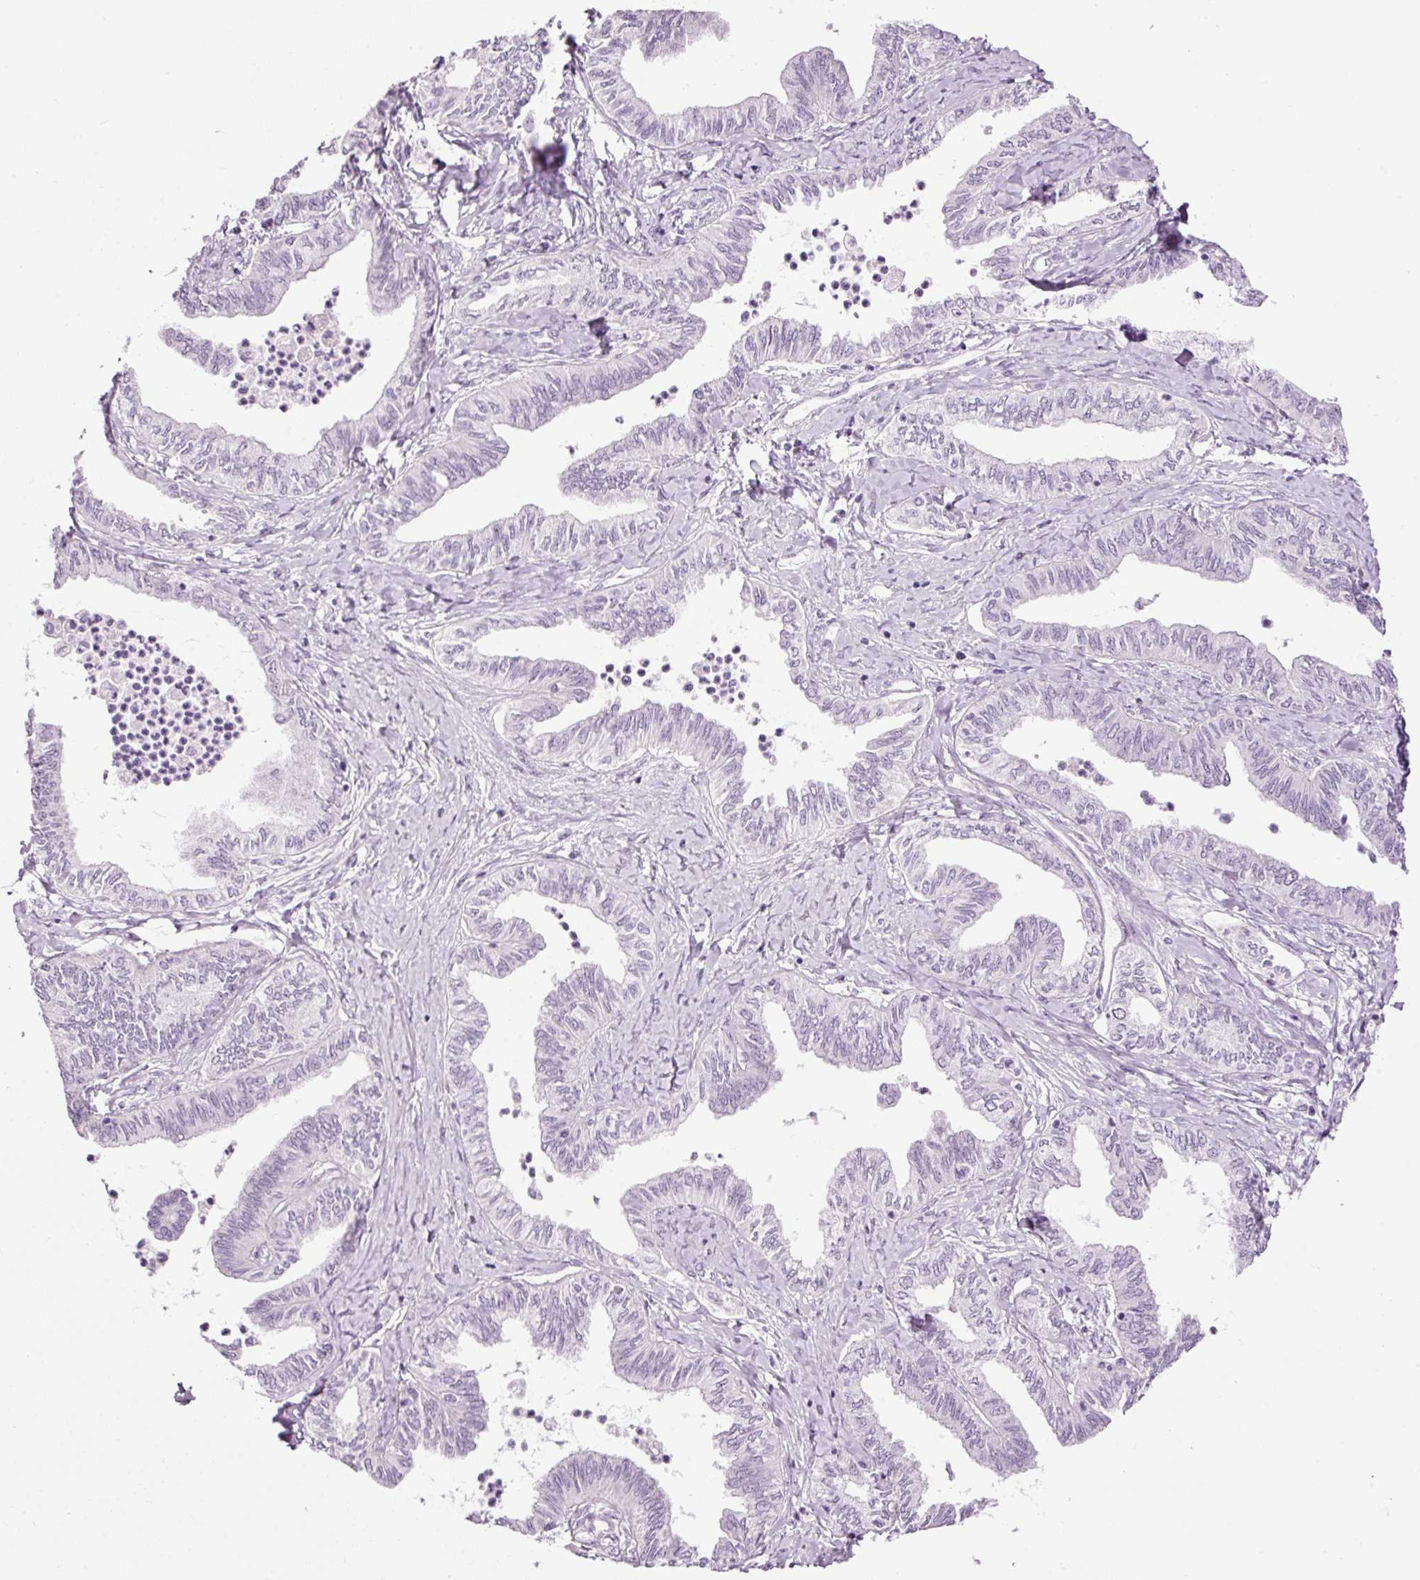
{"staining": {"intensity": "negative", "quantity": "none", "location": "none"}, "tissue": "ovarian cancer", "cell_type": "Tumor cells", "image_type": "cancer", "snomed": [{"axis": "morphology", "description": "Carcinoma, endometroid"}, {"axis": "topography", "description": "Ovary"}], "caption": "Ovarian cancer was stained to show a protein in brown. There is no significant staining in tumor cells. The staining is performed using DAB brown chromogen with nuclei counter-stained in using hematoxylin.", "gene": "KLF1", "patient": {"sex": "female", "age": 70}}